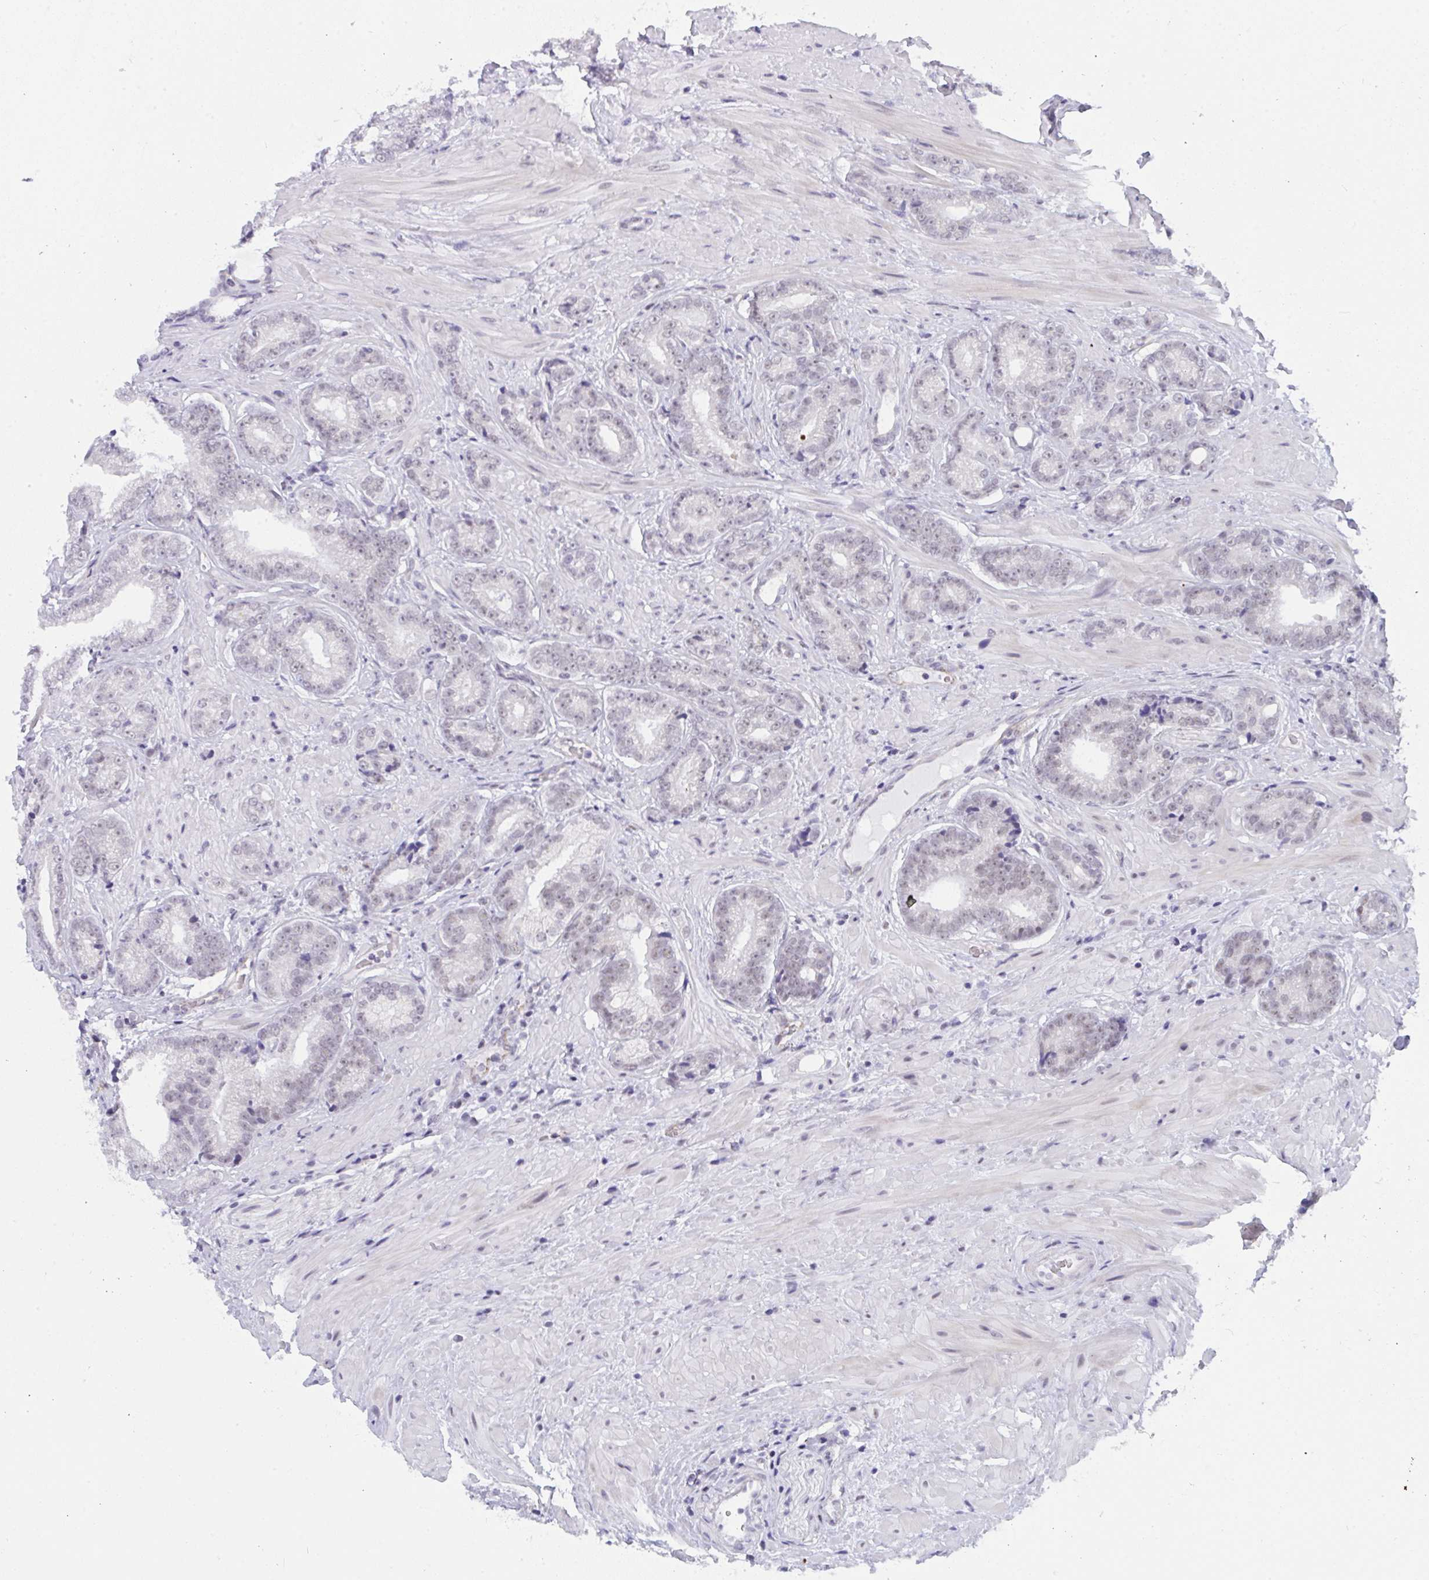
{"staining": {"intensity": "negative", "quantity": "none", "location": "none"}, "tissue": "prostate cancer", "cell_type": "Tumor cells", "image_type": "cancer", "snomed": [{"axis": "morphology", "description": "Adenocarcinoma, Low grade"}, {"axis": "topography", "description": "Prostate"}], "caption": "Immunohistochemical staining of prostate adenocarcinoma (low-grade) demonstrates no significant staining in tumor cells.", "gene": "CDK13", "patient": {"sex": "male", "age": 61}}